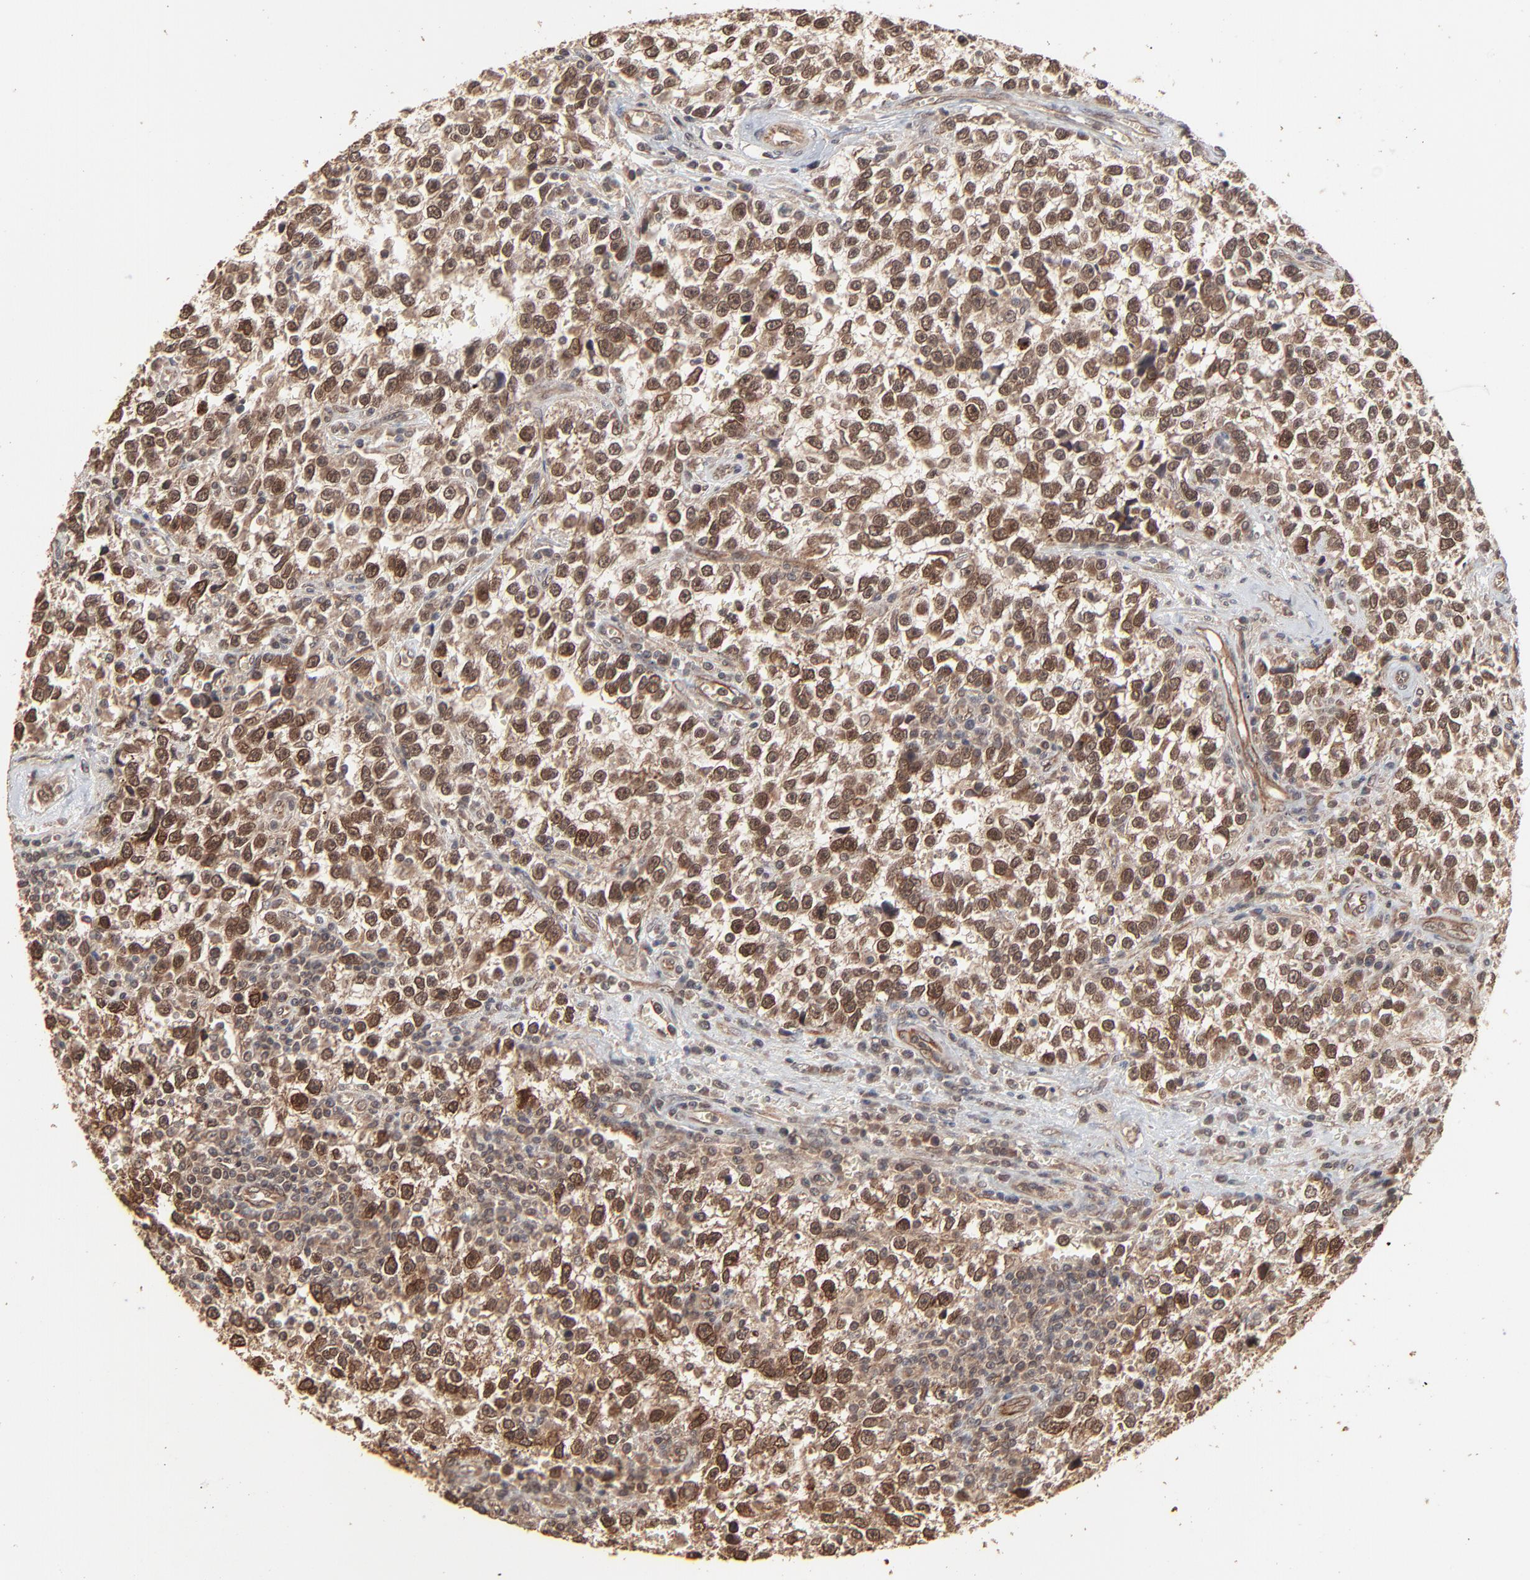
{"staining": {"intensity": "moderate", "quantity": ">75%", "location": "cytoplasmic/membranous,nuclear"}, "tissue": "testis cancer", "cell_type": "Tumor cells", "image_type": "cancer", "snomed": [{"axis": "morphology", "description": "Seminoma, NOS"}, {"axis": "topography", "description": "Testis"}], "caption": "A medium amount of moderate cytoplasmic/membranous and nuclear staining is present in approximately >75% of tumor cells in testis cancer (seminoma) tissue. The protein is stained brown, and the nuclei are stained in blue (DAB (3,3'-diaminobenzidine) IHC with brightfield microscopy, high magnification).", "gene": "FAM227A", "patient": {"sex": "male", "age": 38}}